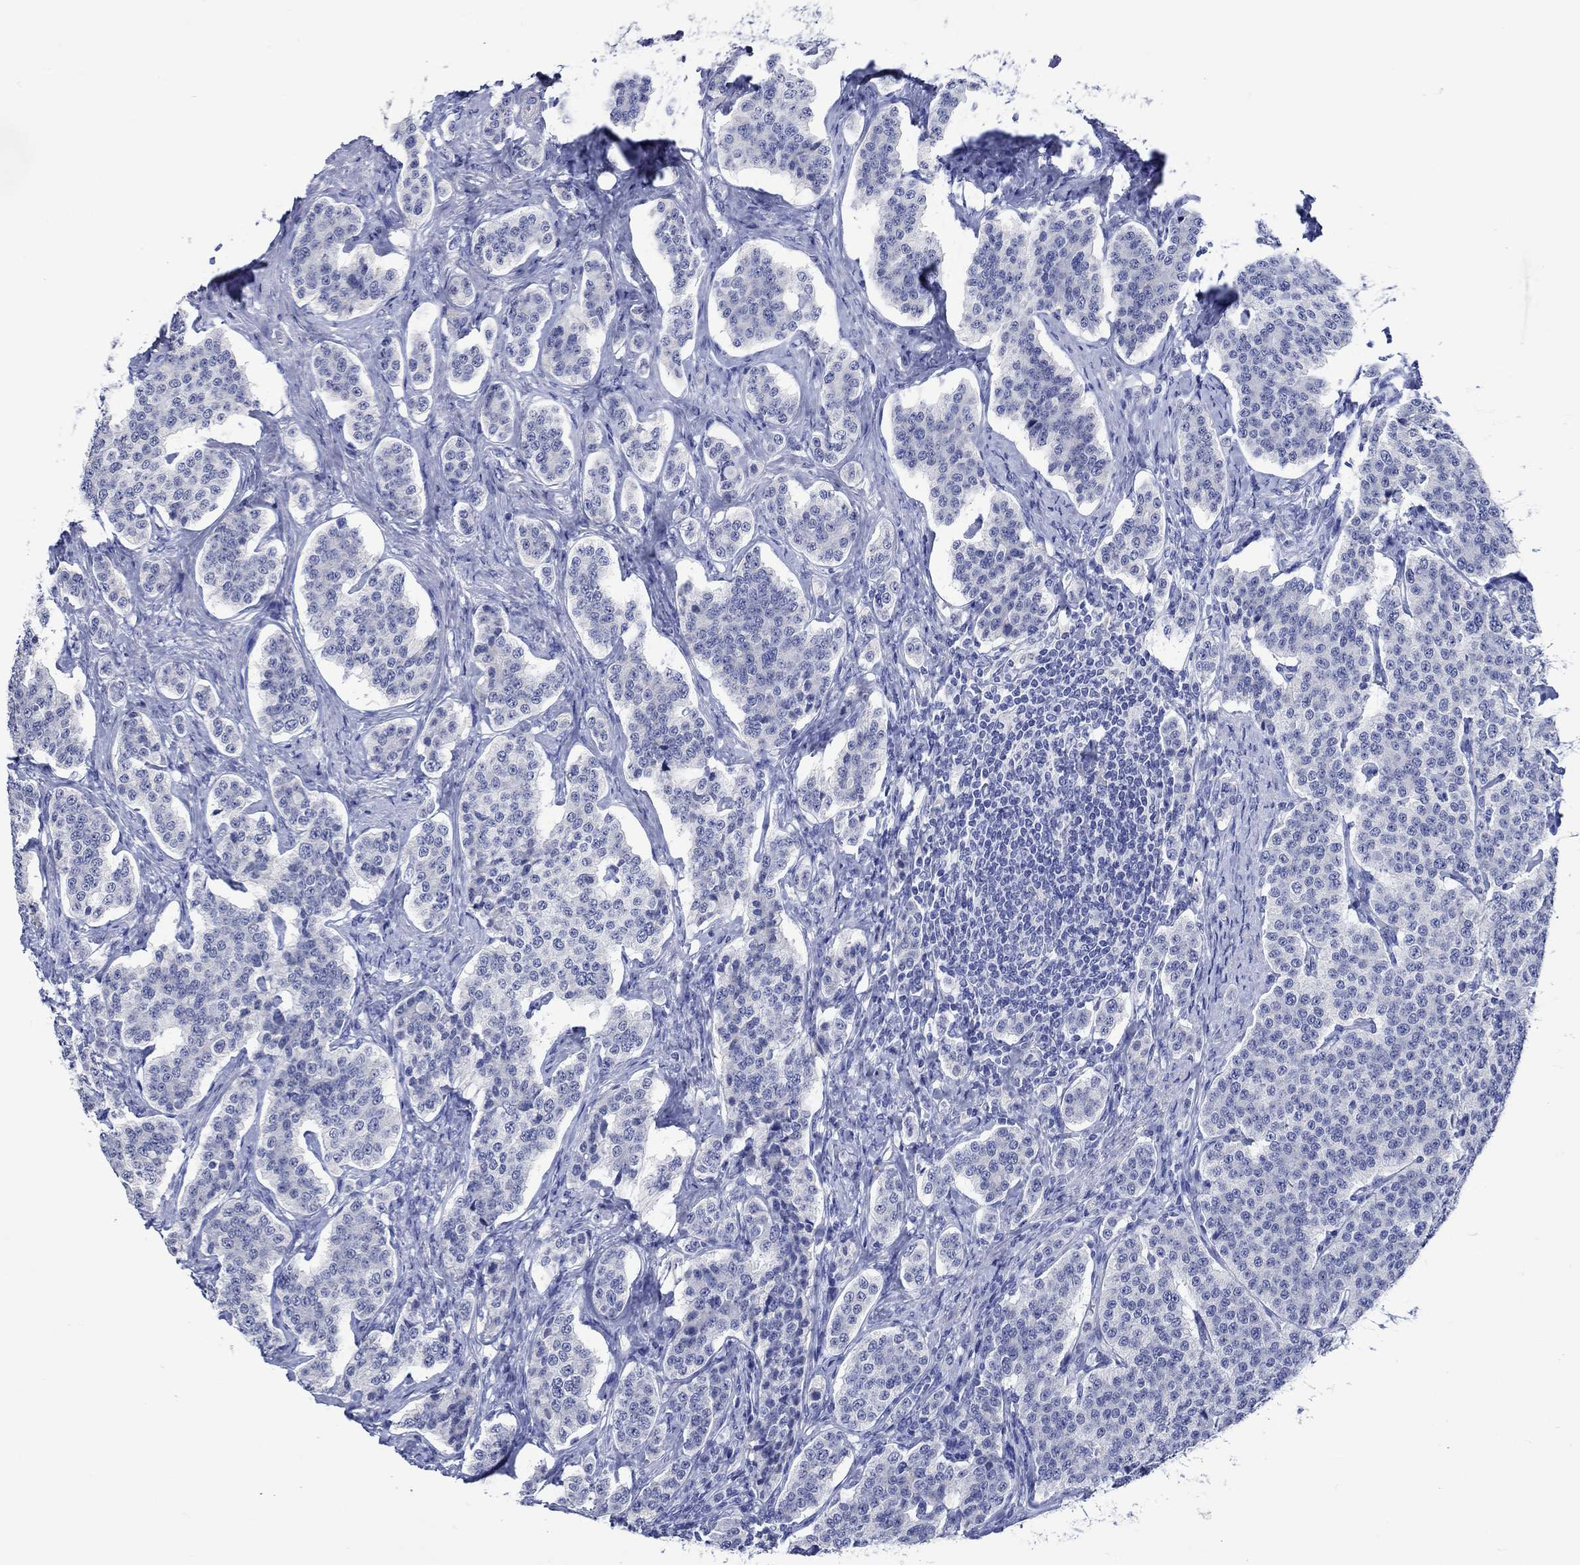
{"staining": {"intensity": "negative", "quantity": "none", "location": "none"}, "tissue": "carcinoid", "cell_type": "Tumor cells", "image_type": "cancer", "snomed": [{"axis": "morphology", "description": "Carcinoid, malignant, NOS"}, {"axis": "topography", "description": "Small intestine"}], "caption": "Tumor cells show no significant staining in carcinoid.", "gene": "KLHL35", "patient": {"sex": "female", "age": 58}}